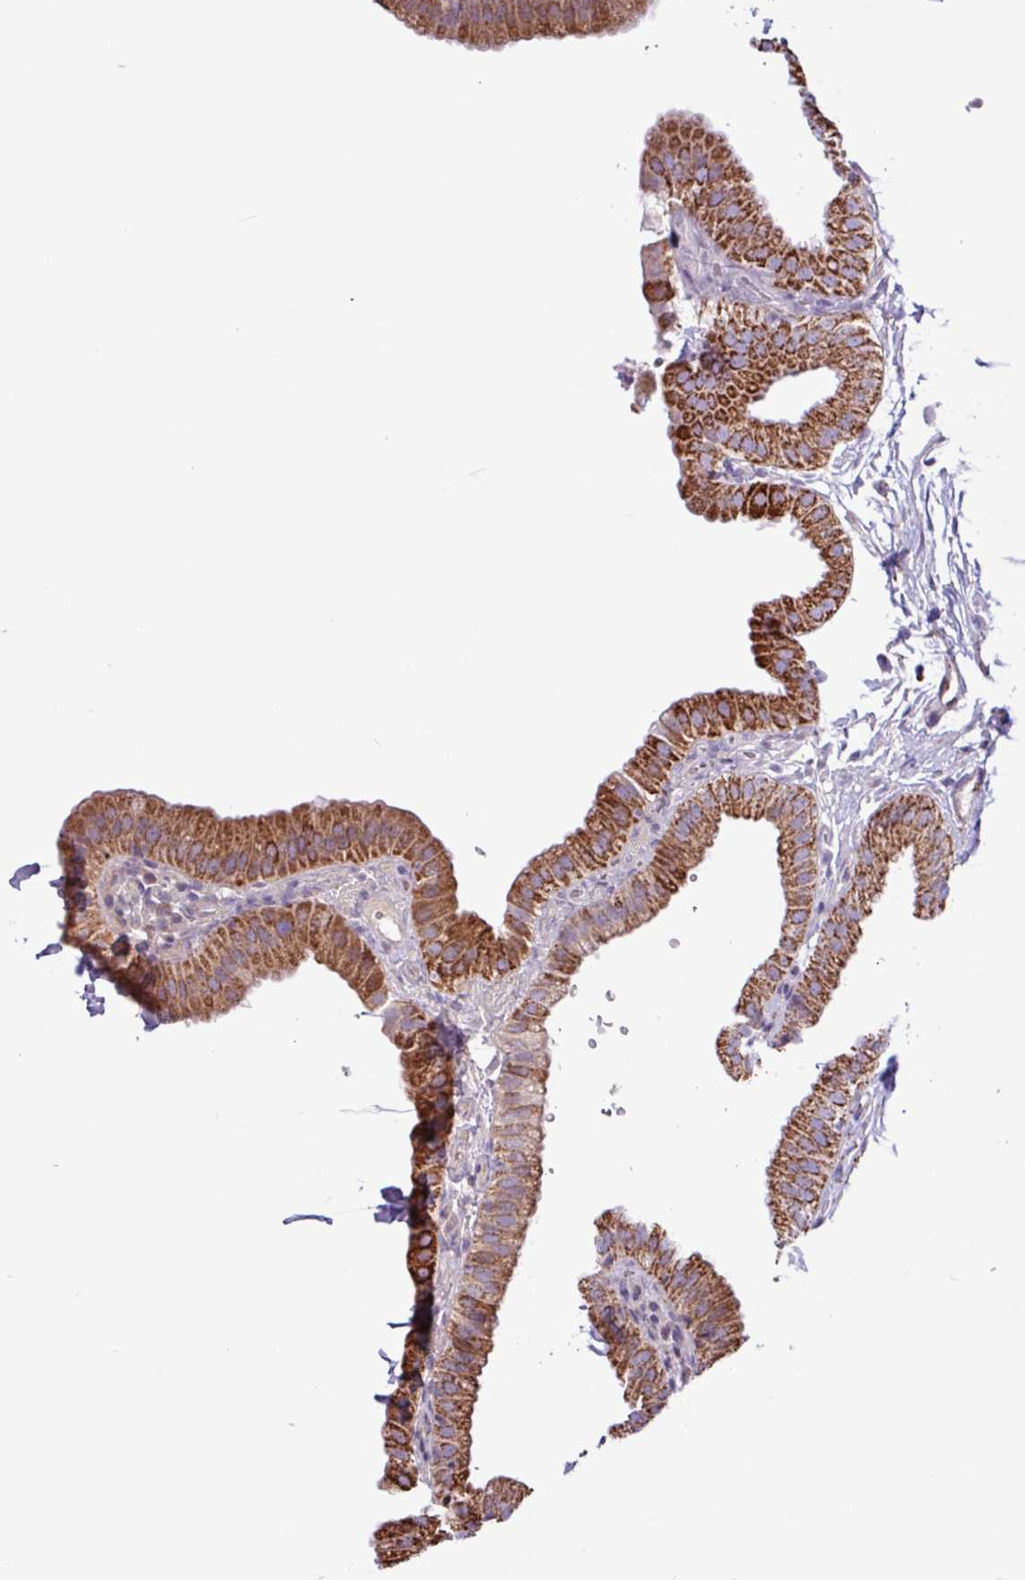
{"staining": {"intensity": "strong", "quantity": ">75%", "location": "cytoplasmic/membranous"}, "tissue": "gallbladder", "cell_type": "Glandular cells", "image_type": "normal", "snomed": [{"axis": "morphology", "description": "Normal tissue, NOS"}, {"axis": "topography", "description": "Gallbladder"}], "caption": "A high-resolution micrograph shows IHC staining of normal gallbladder, which demonstrates strong cytoplasmic/membranous expression in approximately >75% of glandular cells. The protein is stained brown, and the nuclei are stained in blue (DAB IHC with brightfield microscopy, high magnification).", "gene": "RTL3", "patient": {"sex": "female", "age": 61}}